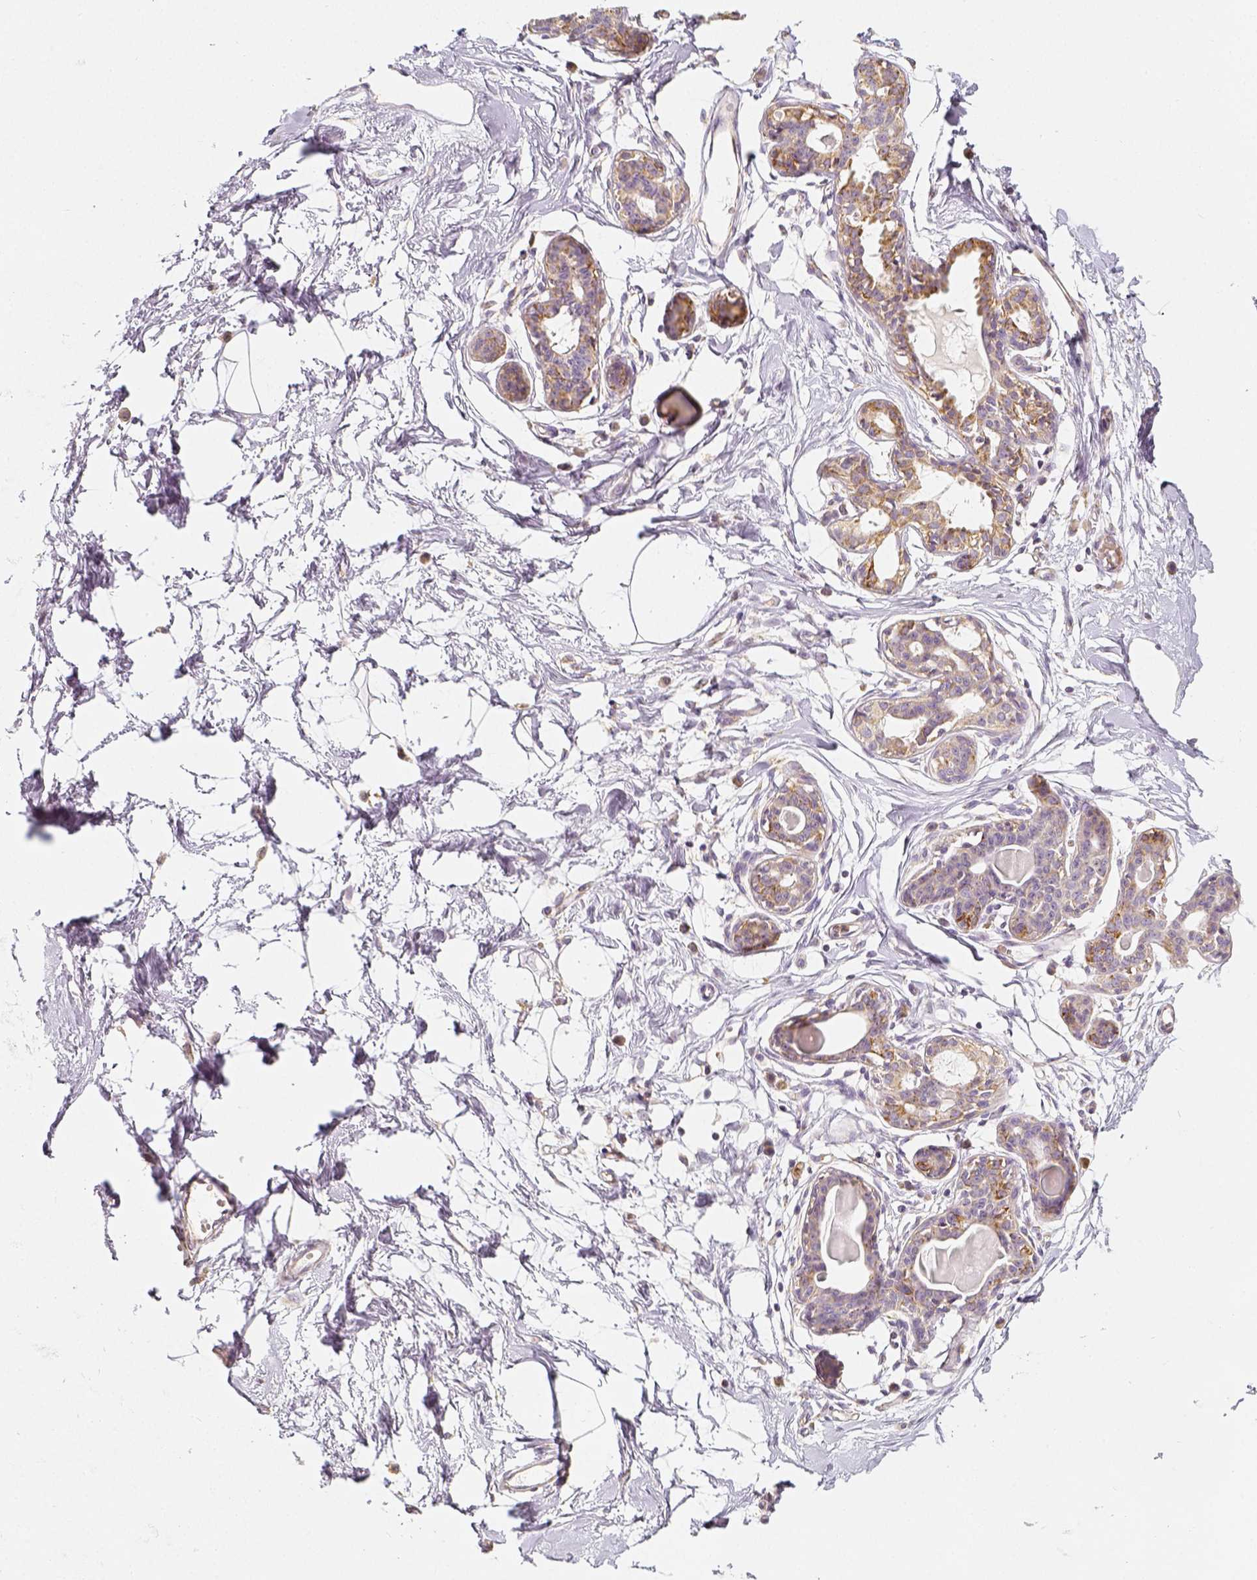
{"staining": {"intensity": "weak", "quantity": ">75%", "location": "cytoplasmic/membranous"}, "tissue": "breast", "cell_type": "Adipocytes", "image_type": "normal", "snomed": [{"axis": "morphology", "description": "Normal tissue, NOS"}, {"axis": "topography", "description": "Breast"}], "caption": "High-power microscopy captured an immunohistochemistry (IHC) histopathology image of unremarkable breast, revealing weak cytoplasmic/membranous positivity in approximately >75% of adipocytes.", "gene": "PGAM5", "patient": {"sex": "female", "age": 45}}